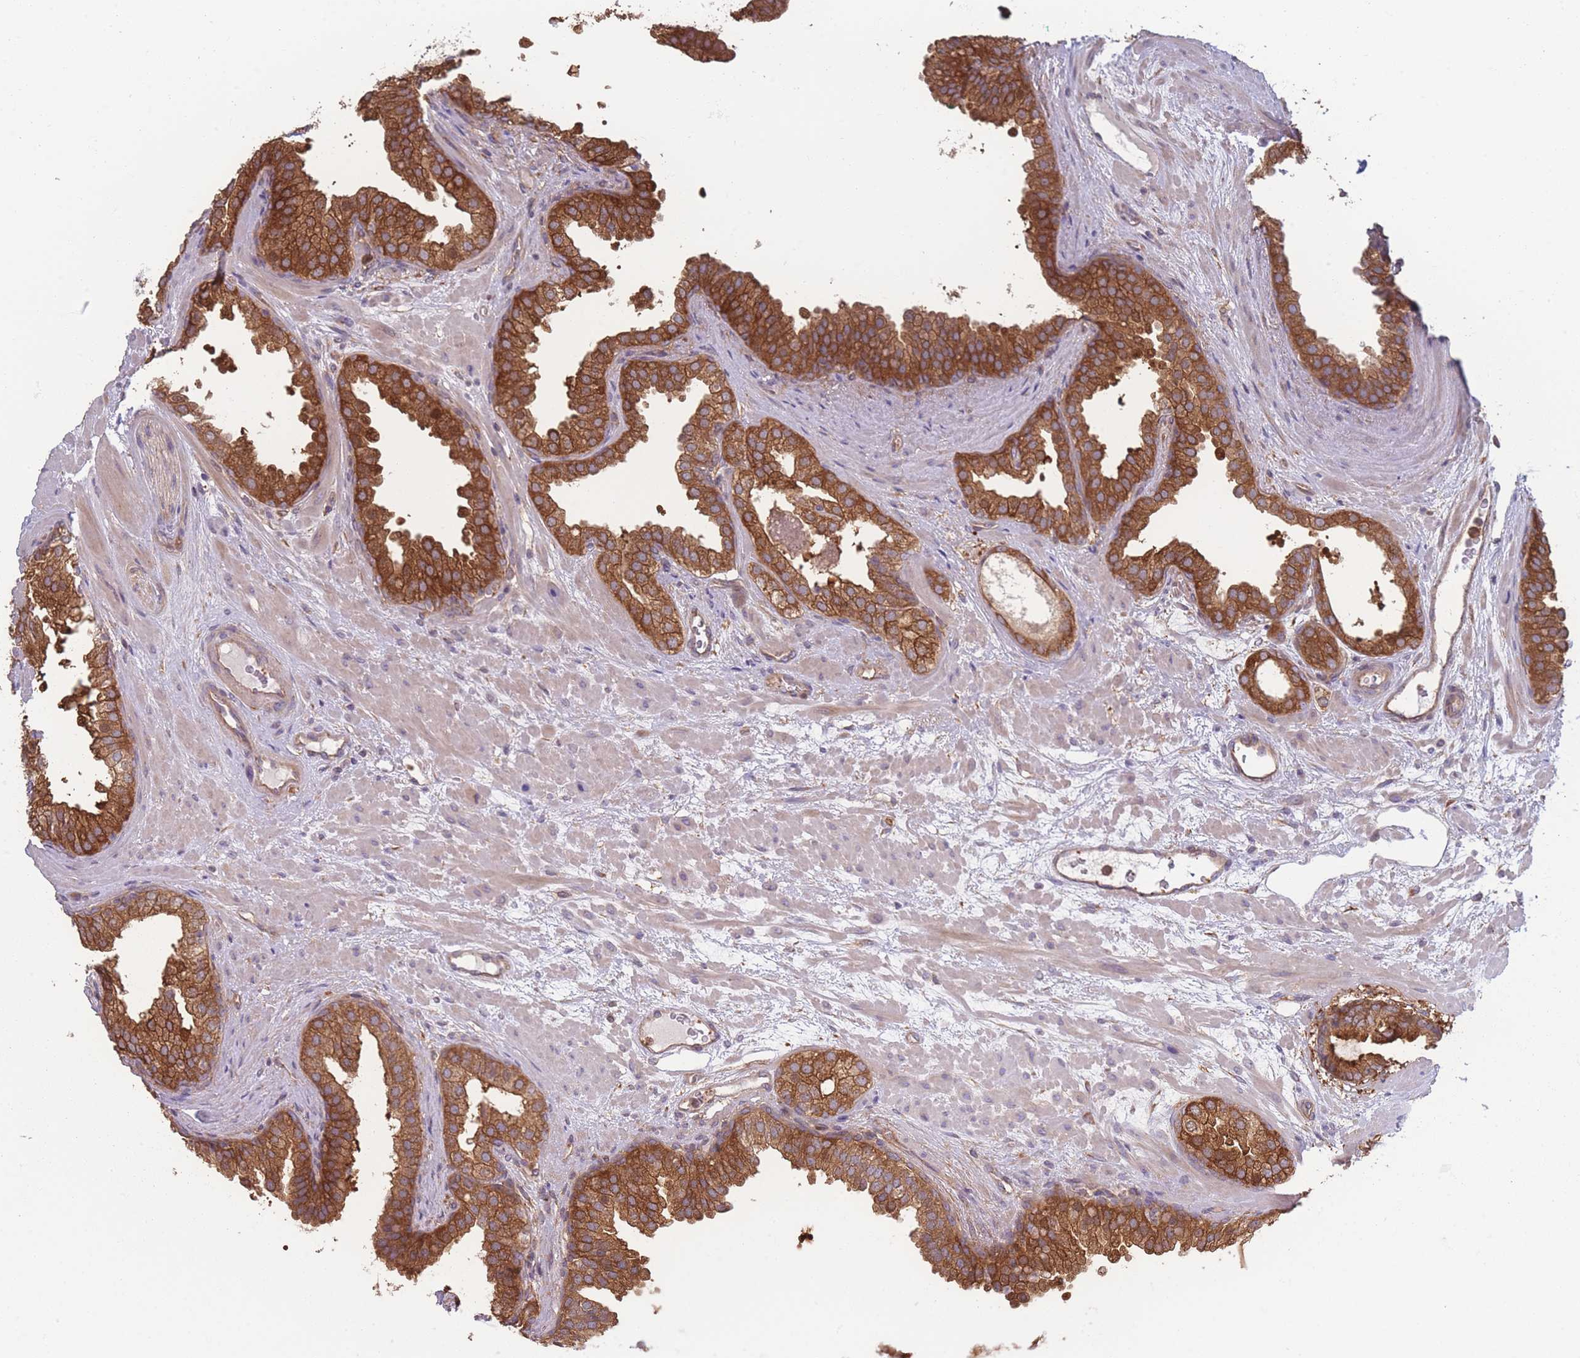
{"staining": {"intensity": "strong", "quantity": ">75%", "location": "cytoplasmic/membranous"}, "tissue": "prostate cancer", "cell_type": "Tumor cells", "image_type": "cancer", "snomed": [{"axis": "morphology", "description": "Adenocarcinoma, High grade"}, {"axis": "topography", "description": "Prostate"}], "caption": "Immunohistochemical staining of prostate cancer (adenocarcinoma (high-grade)) shows strong cytoplasmic/membranous protein expression in approximately >75% of tumor cells.", "gene": "STEAP3", "patient": {"sex": "male", "age": 59}}